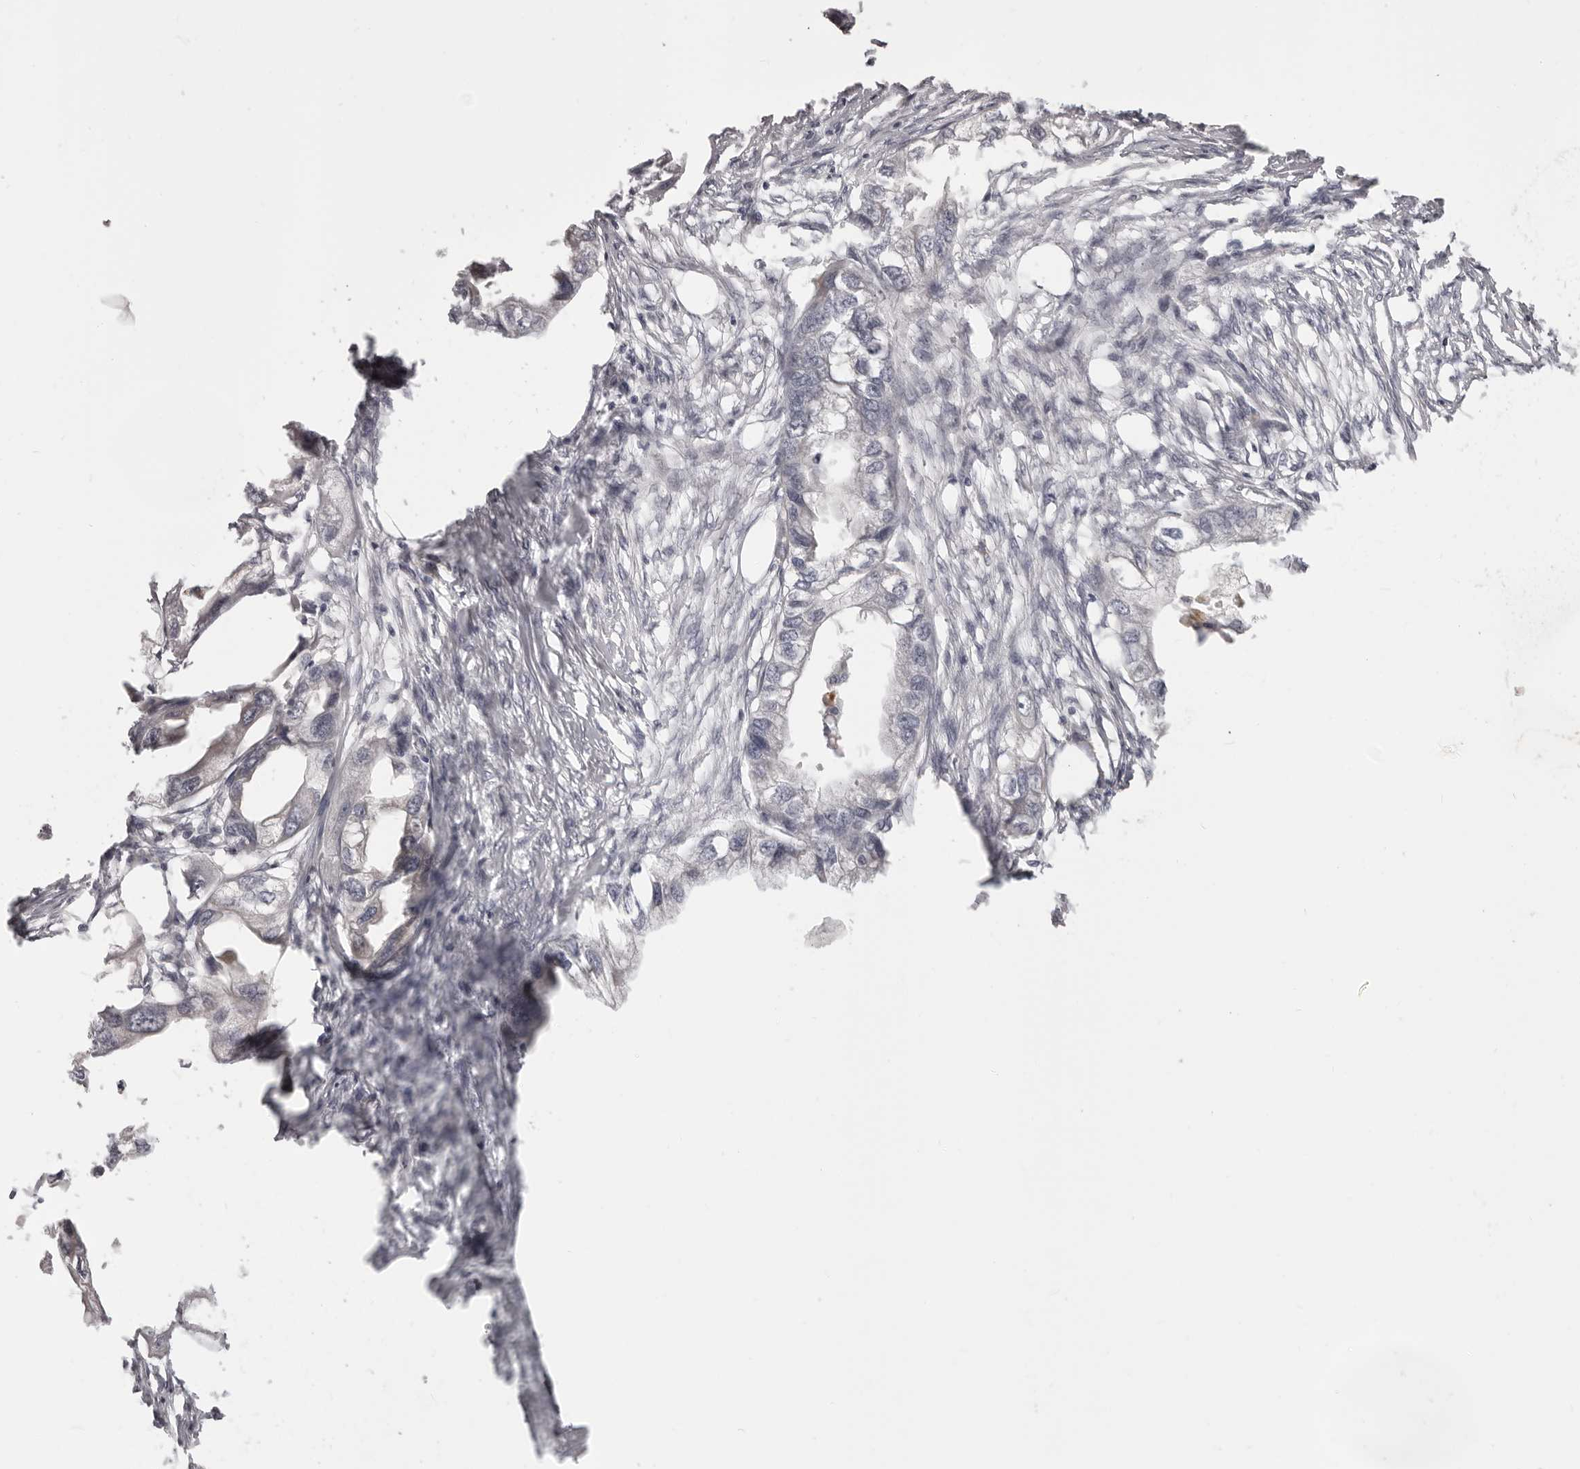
{"staining": {"intensity": "negative", "quantity": "none", "location": "none"}, "tissue": "endometrial cancer", "cell_type": "Tumor cells", "image_type": "cancer", "snomed": [{"axis": "morphology", "description": "Adenocarcinoma, NOS"}, {"axis": "morphology", "description": "Adenocarcinoma, metastatic, NOS"}, {"axis": "topography", "description": "Adipose tissue"}, {"axis": "topography", "description": "Endometrium"}], "caption": "High magnification brightfield microscopy of endometrial cancer (metastatic adenocarcinoma) stained with DAB (3,3'-diaminobenzidine) (brown) and counterstained with hematoxylin (blue): tumor cells show no significant staining. (Brightfield microscopy of DAB immunohistochemistry at high magnification).", "gene": "OTUD3", "patient": {"sex": "female", "age": 67}}